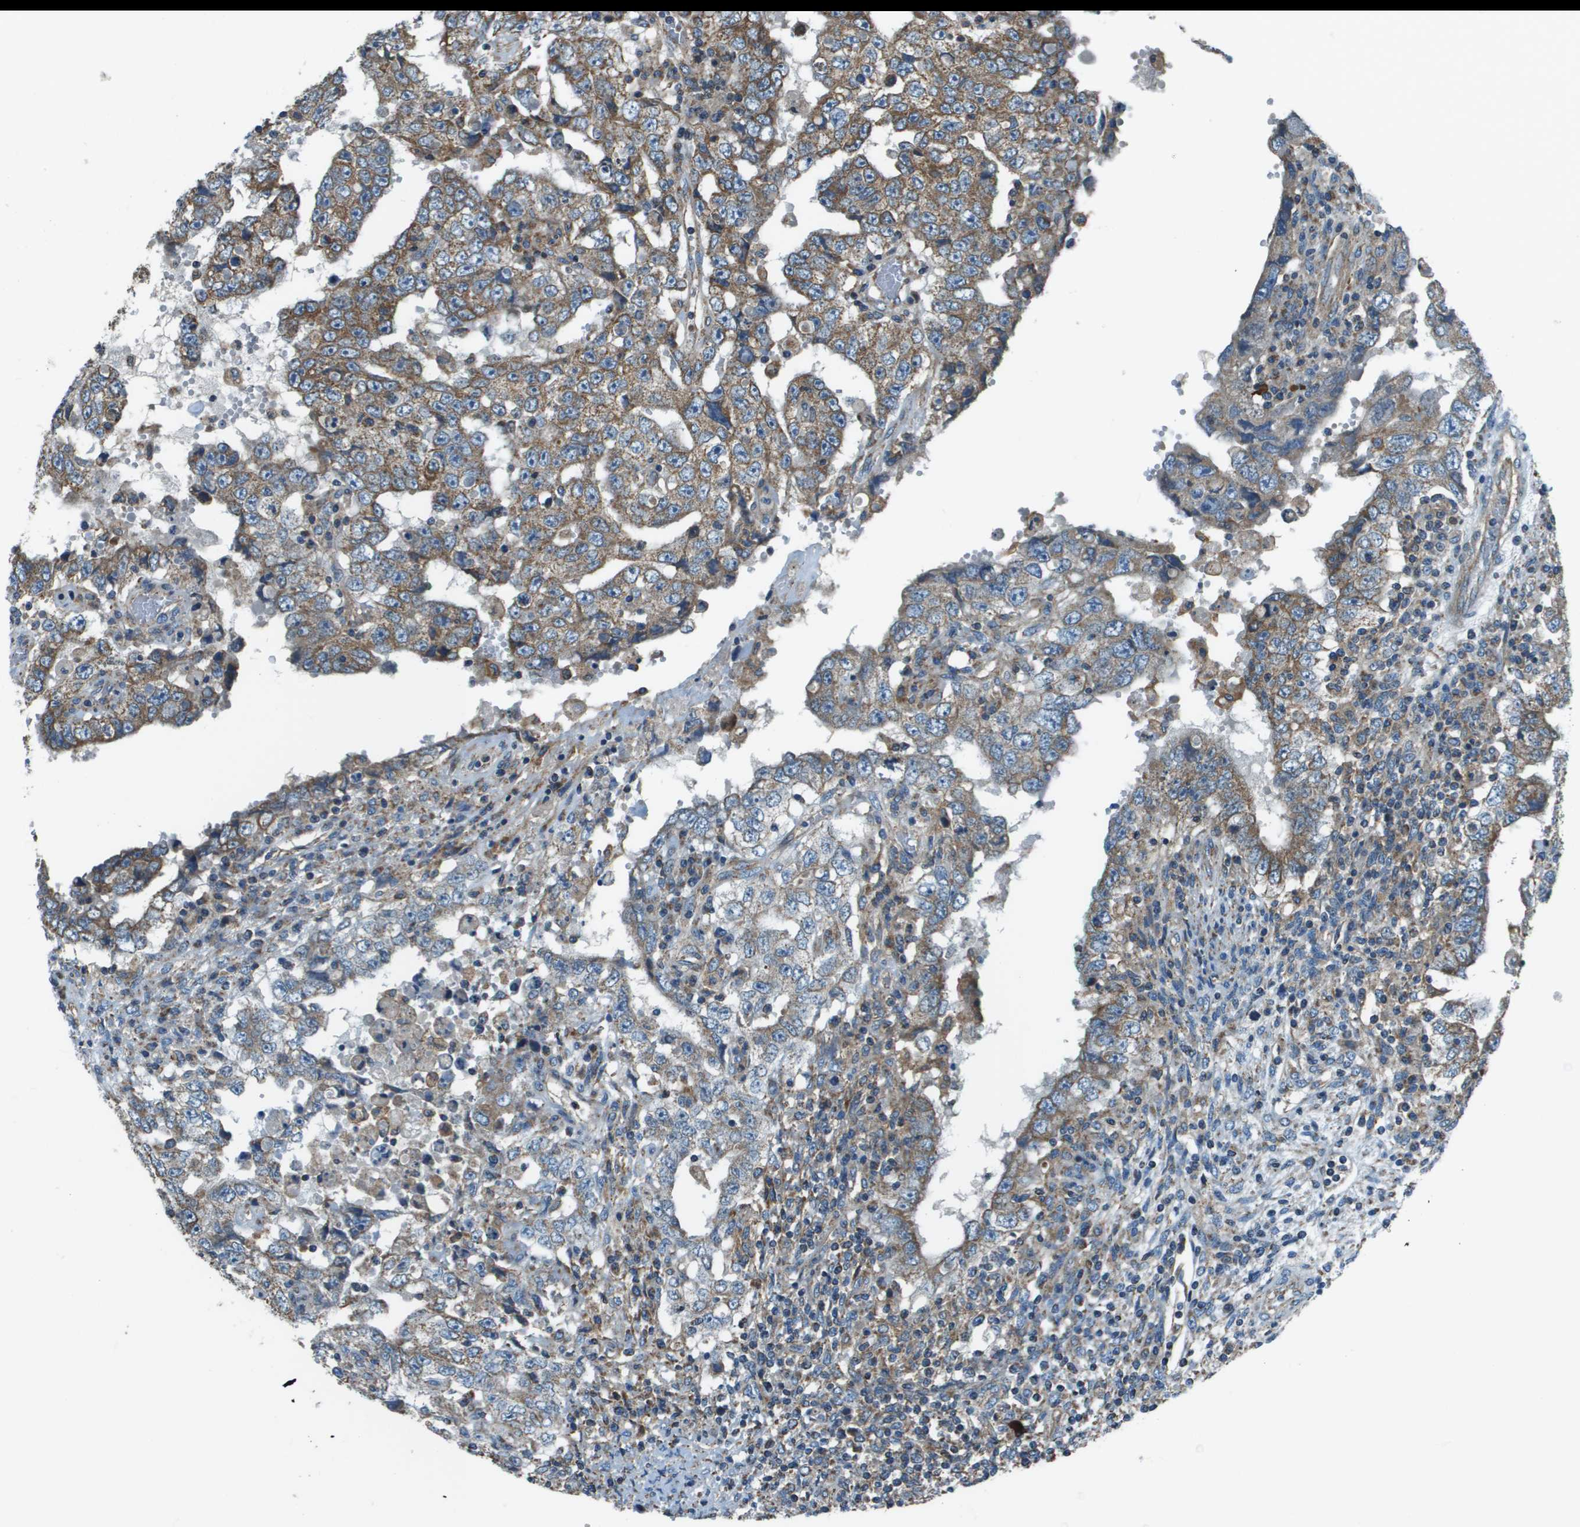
{"staining": {"intensity": "moderate", "quantity": "25%-75%", "location": "cytoplasmic/membranous"}, "tissue": "testis cancer", "cell_type": "Tumor cells", "image_type": "cancer", "snomed": [{"axis": "morphology", "description": "Carcinoma, Embryonal, NOS"}, {"axis": "topography", "description": "Testis"}], "caption": "Testis cancer (embryonal carcinoma) stained with a protein marker exhibits moderate staining in tumor cells.", "gene": "TMEM51", "patient": {"sex": "male", "age": 26}}